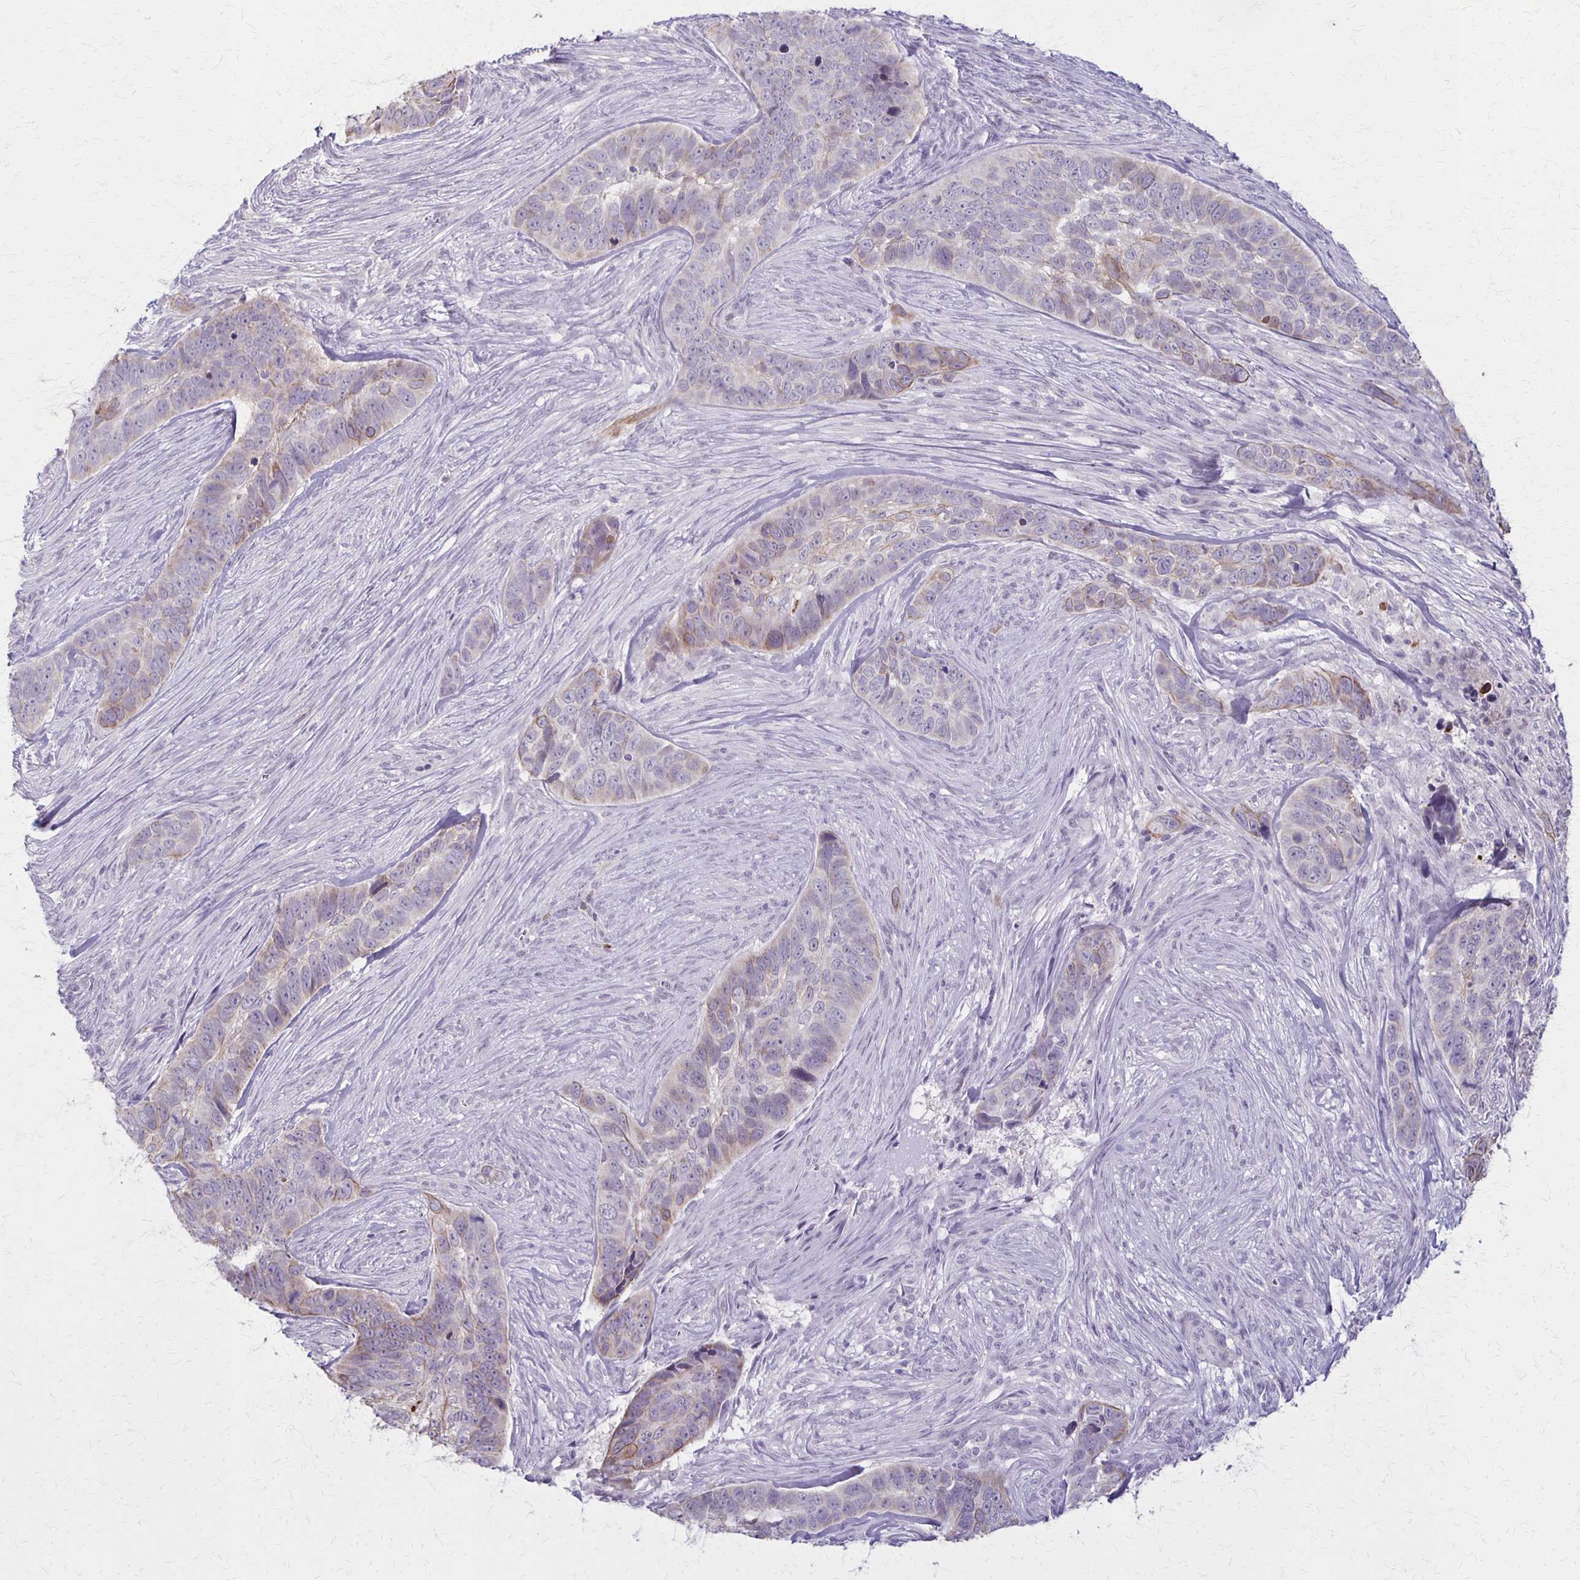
{"staining": {"intensity": "weak", "quantity": "<25%", "location": "cytoplasmic/membranous"}, "tissue": "skin cancer", "cell_type": "Tumor cells", "image_type": "cancer", "snomed": [{"axis": "morphology", "description": "Basal cell carcinoma"}, {"axis": "topography", "description": "Skin"}], "caption": "This is an immunohistochemistry (IHC) histopathology image of human skin cancer (basal cell carcinoma). There is no positivity in tumor cells.", "gene": "SLC35E2B", "patient": {"sex": "female", "age": 82}}